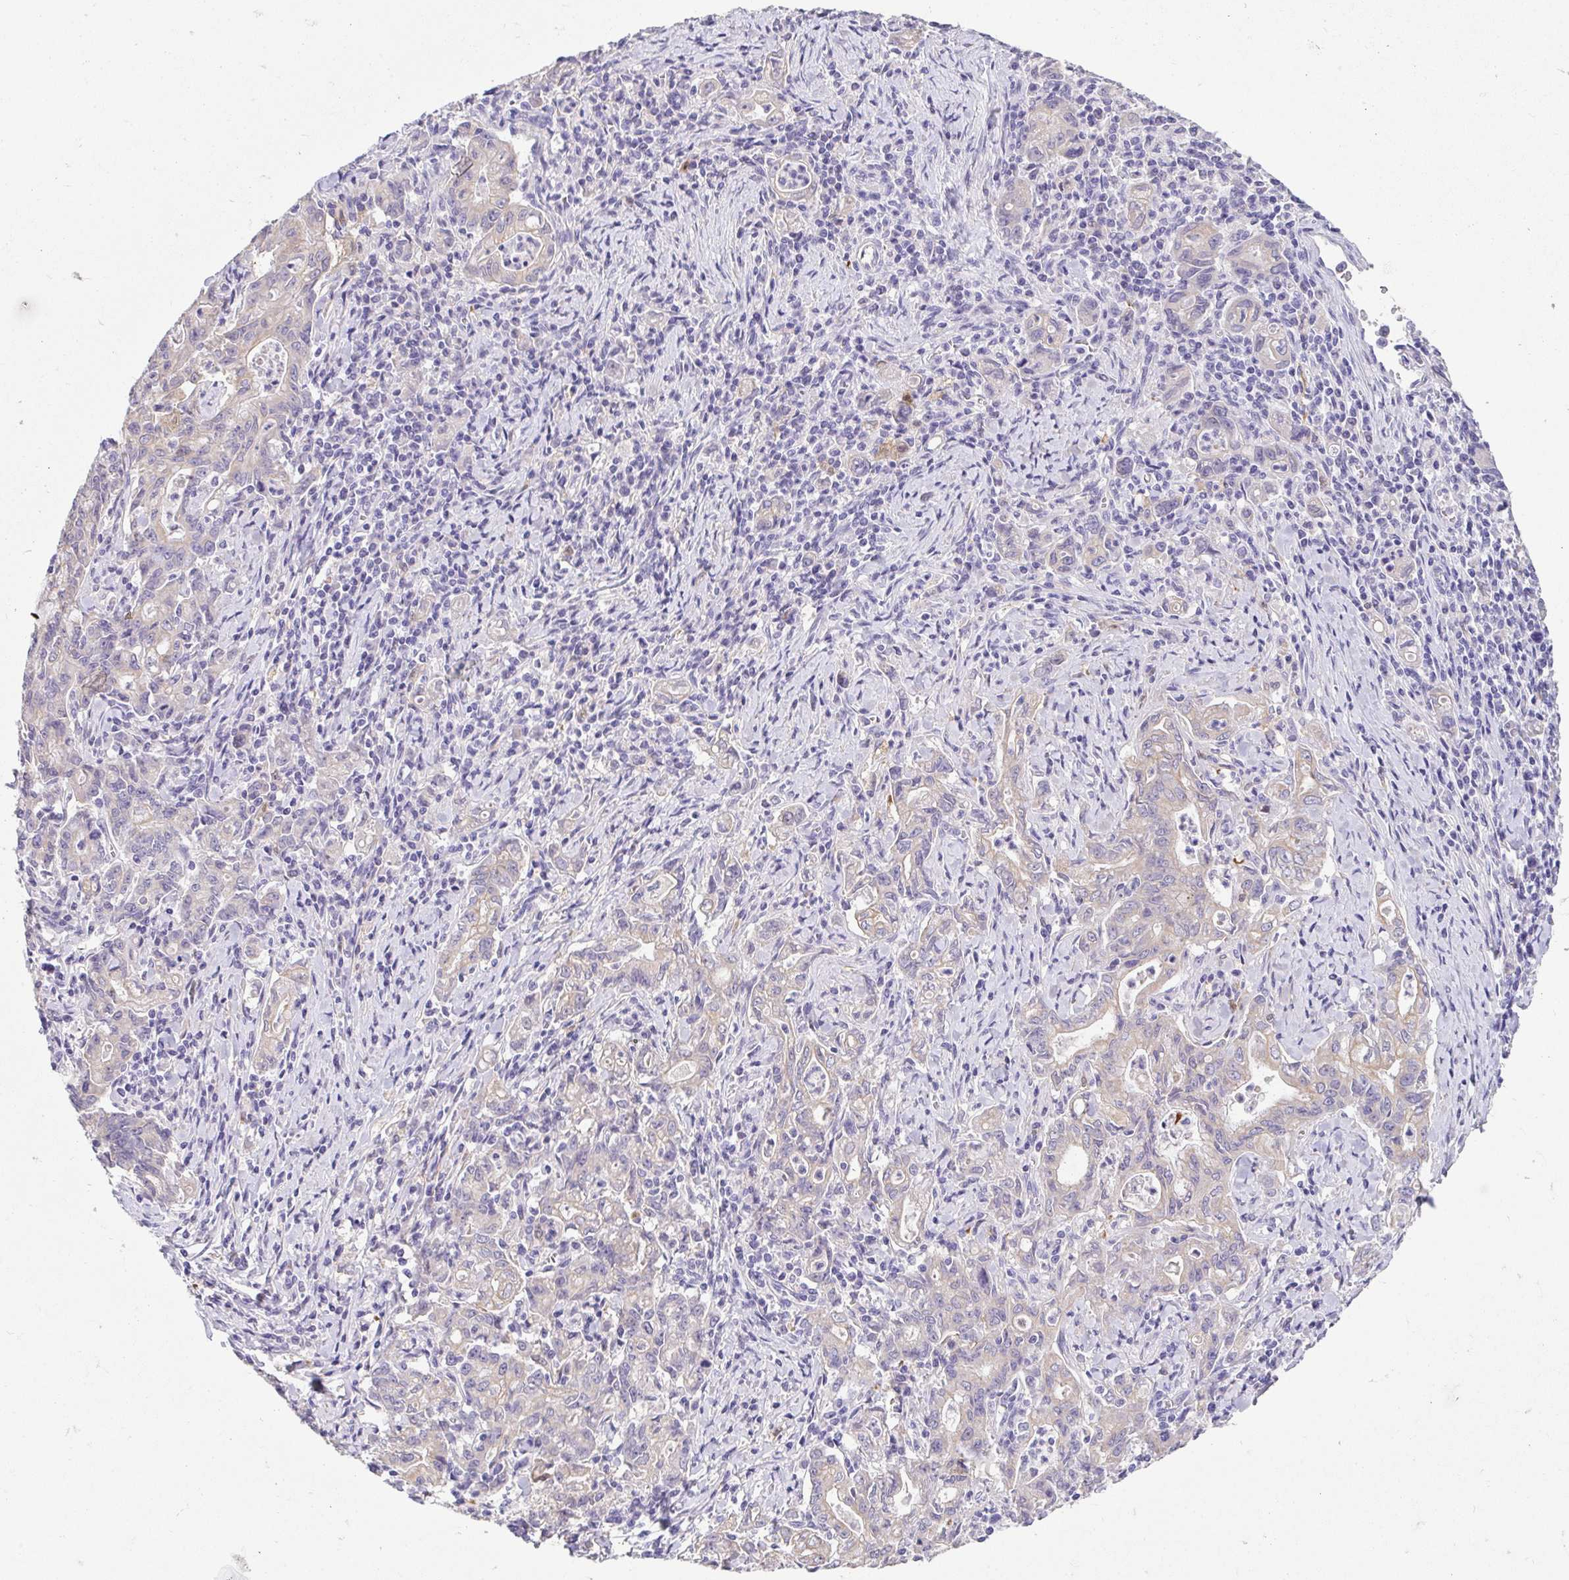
{"staining": {"intensity": "weak", "quantity": "<25%", "location": "cytoplasmic/membranous"}, "tissue": "stomach cancer", "cell_type": "Tumor cells", "image_type": "cancer", "snomed": [{"axis": "morphology", "description": "Adenocarcinoma, NOS"}, {"axis": "topography", "description": "Stomach, upper"}], "caption": "Histopathology image shows no protein positivity in tumor cells of stomach adenocarcinoma tissue.", "gene": "FABP3", "patient": {"sex": "female", "age": 79}}